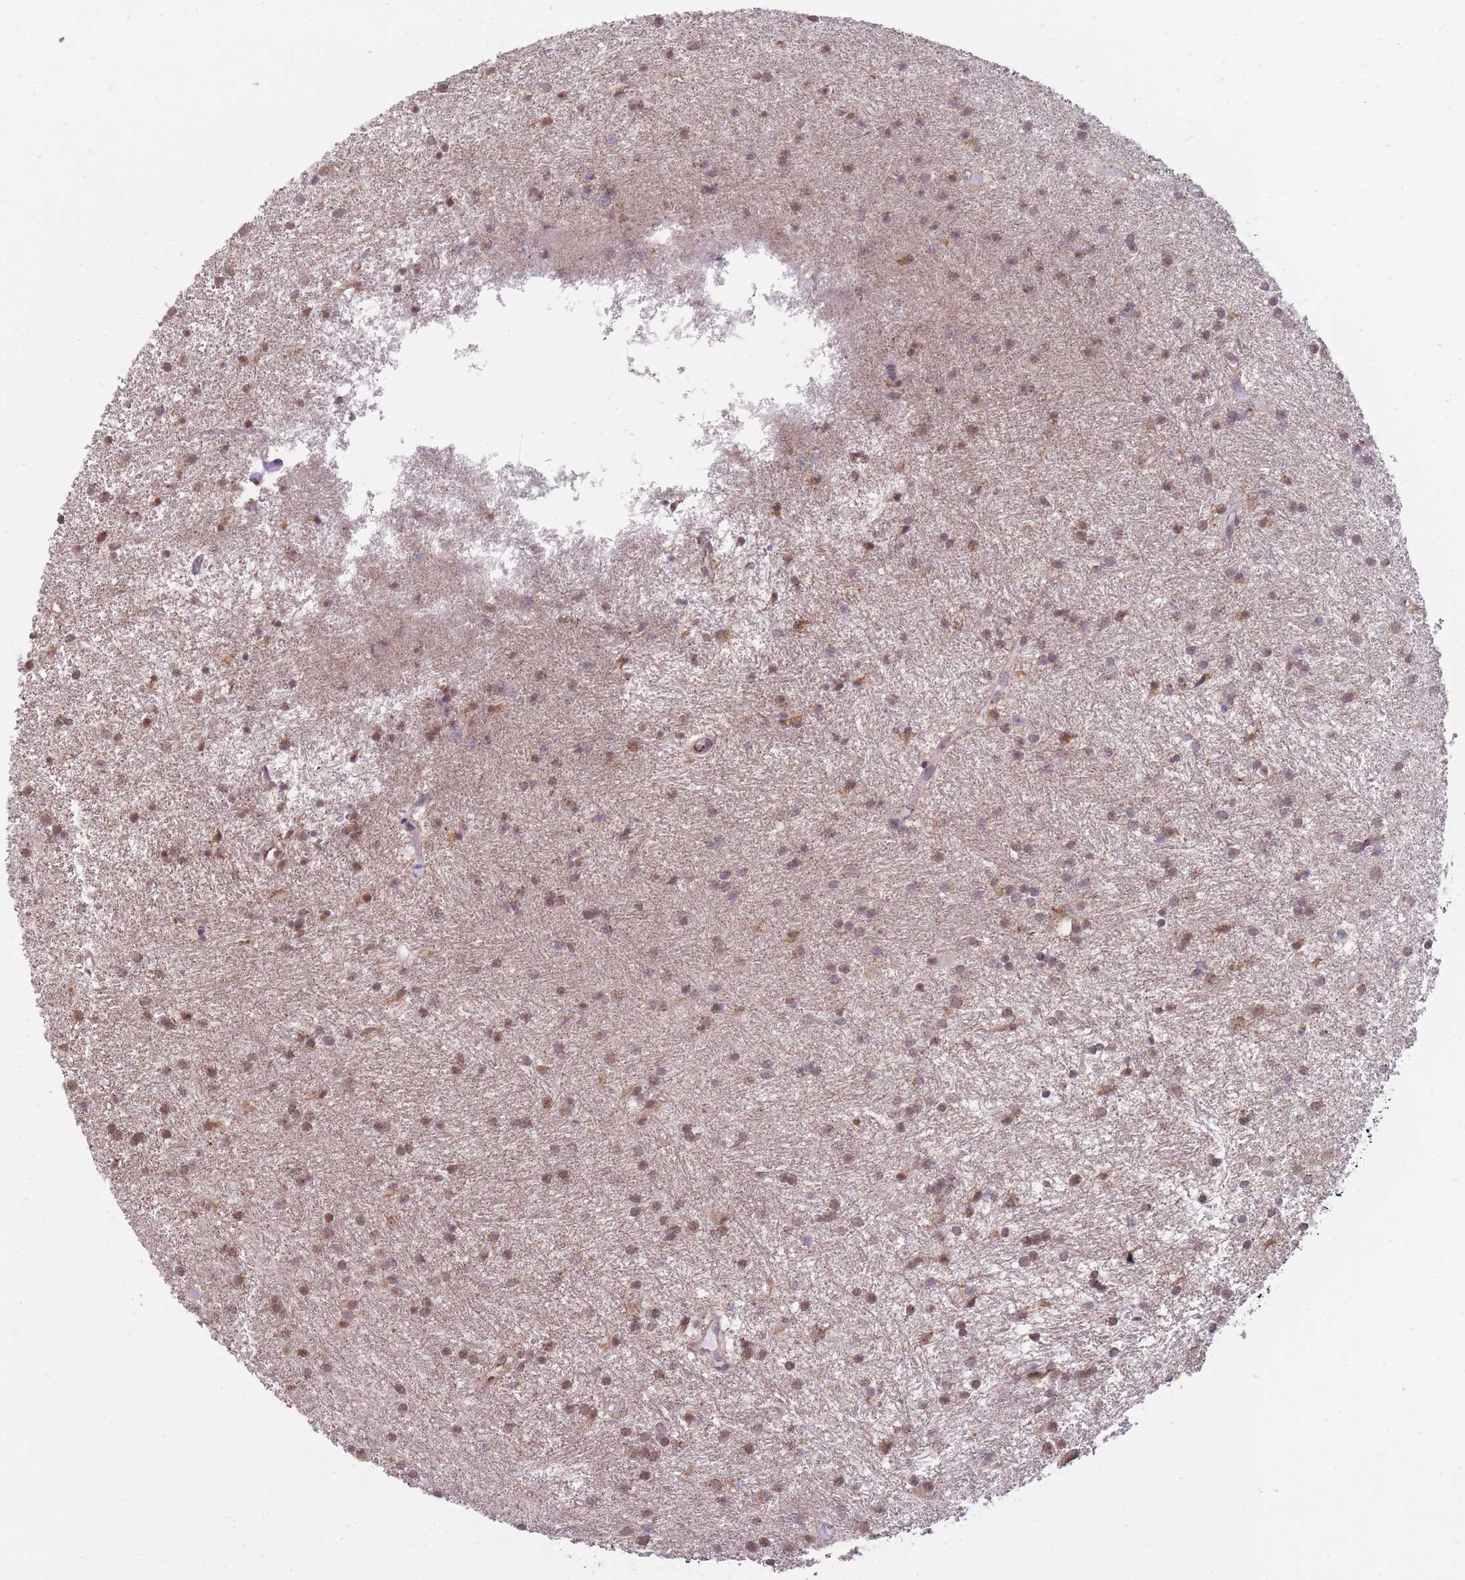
{"staining": {"intensity": "moderate", "quantity": ">75%", "location": "cytoplasmic/membranous"}, "tissue": "glioma", "cell_type": "Tumor cells", "image_type": "cancer", "snomed": [{"axis": "morphology", "description": "Glioma, malignant, High grade"}, {"axis": "topography", "description": "Brain"}], "caption": "An image showing moderate cytoplasmic/membranous positivity in approximately >75% of tumor cells in glioma, as visualized by brown immunohistochemical staining.", "gene": "NELL1", "patient": {"sex": "male", "age": 77}}